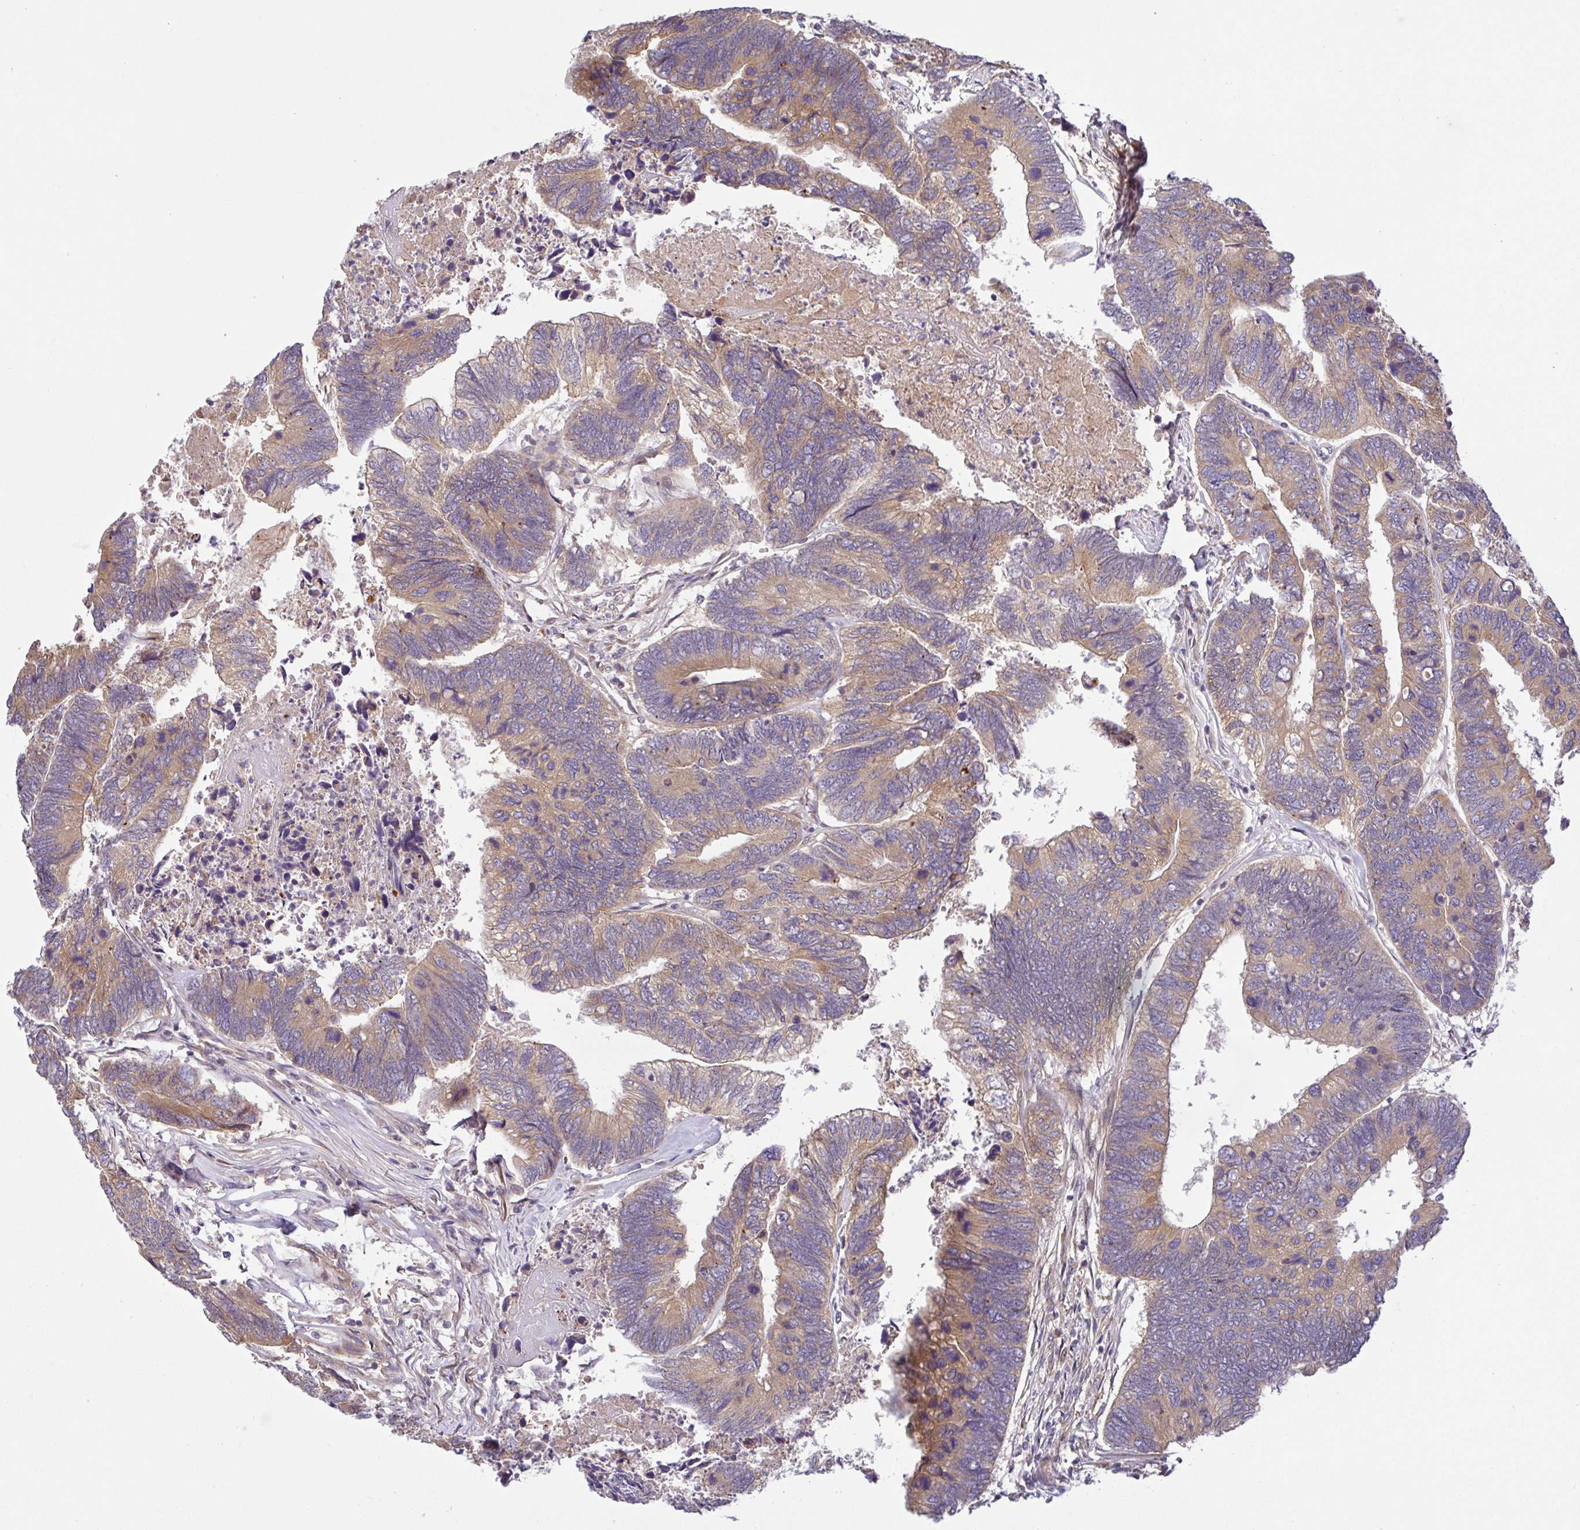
{"staining": {"intensity": "moderate", "quantity": ">75%", "location": "cytoplasmic/membranous"}, "tissue": "colorectal cancer", "cell_type": "Tumor cells", "image_type": "cancer", "snomed": [{"axis": "morphology", "description": "Adenocarcinoma, NOS"}, {"axis": "topography", "description": "Colon"}], "caption": "A high-resolution micrograph shows immunohistochemistry staining of colorectal adenocarcinoma, which reveals moderate cytoplasmic/membranous expression in approximately >75% of tumor cells.", "gene": "UBE4A", "patient": {"sex": "female", "age": 67}}